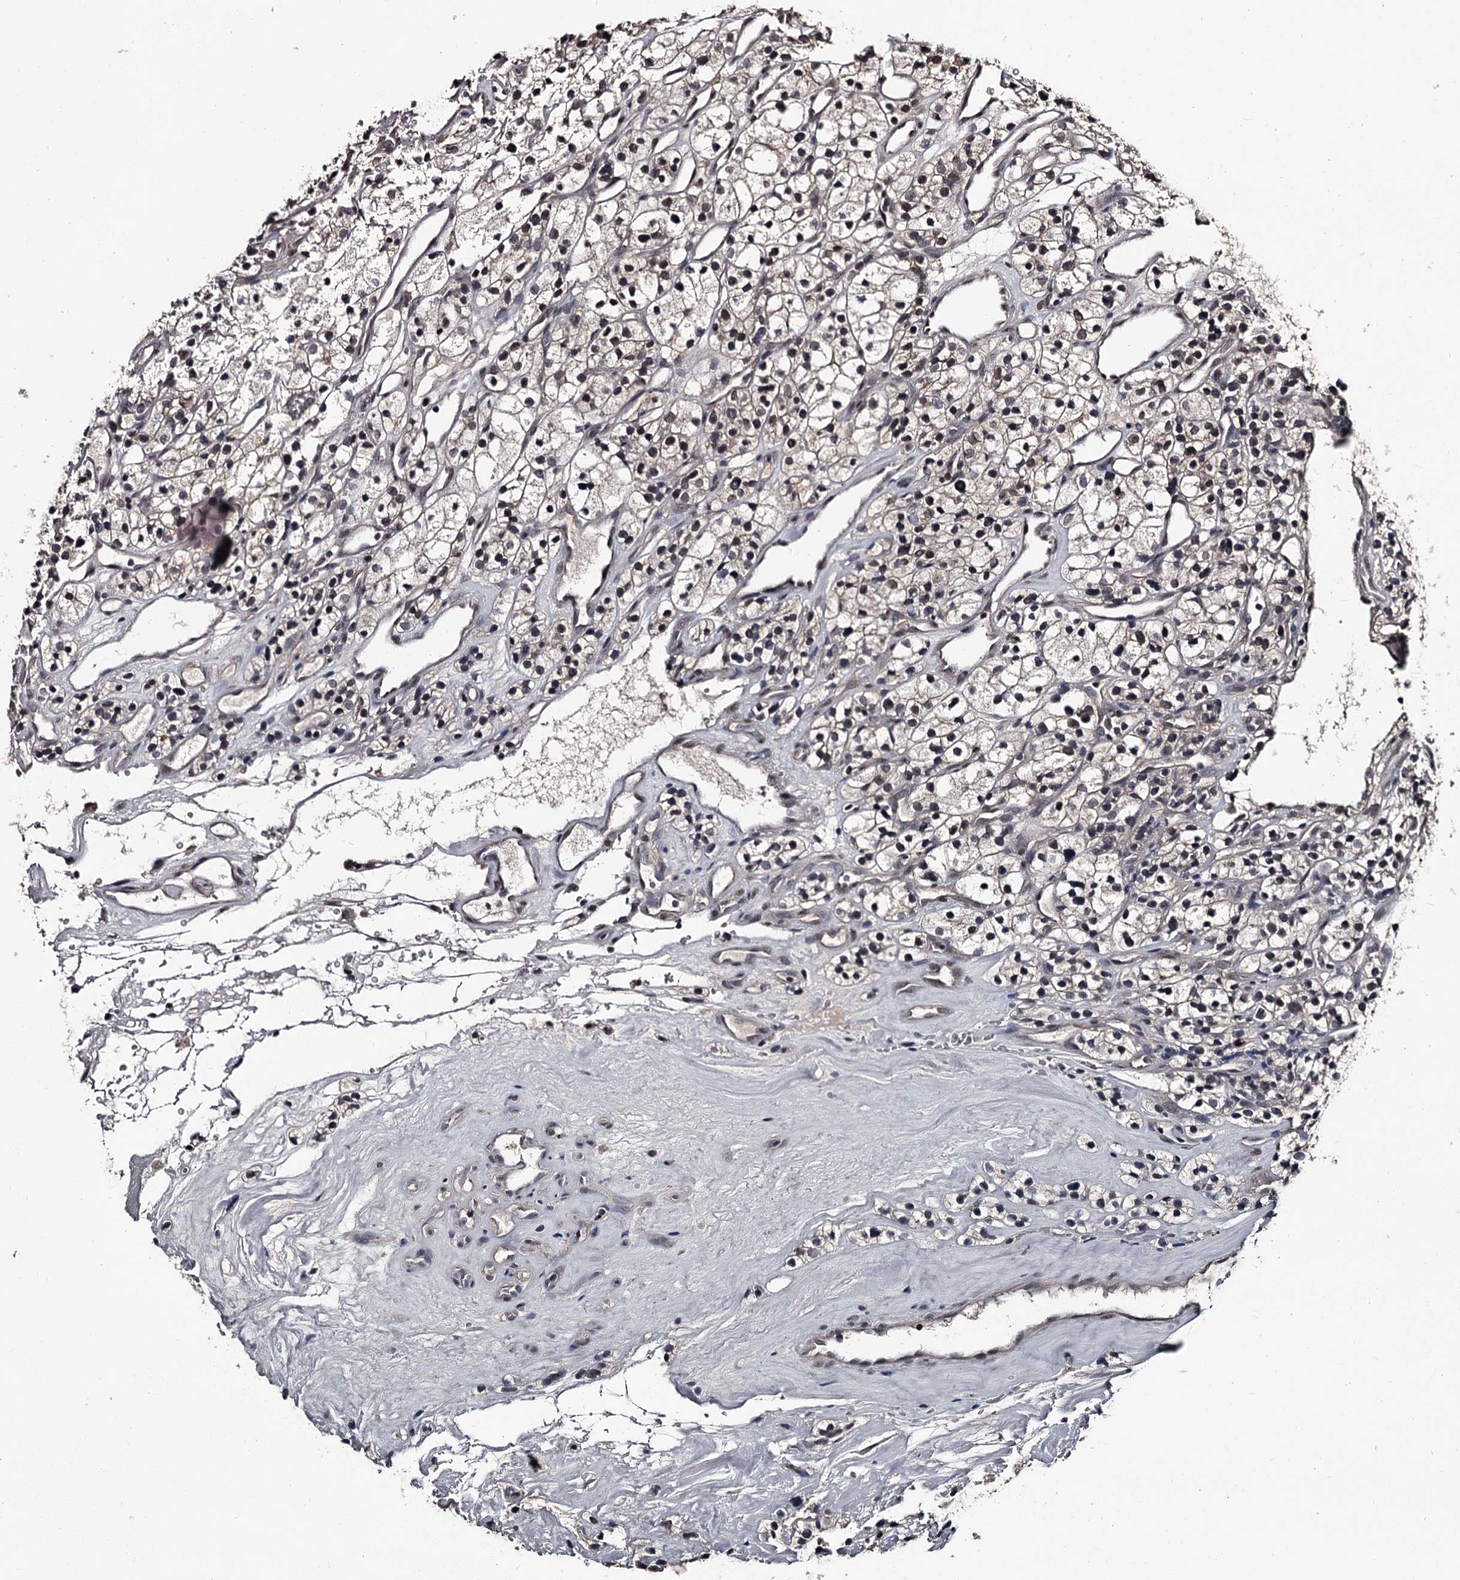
{"staining": {"intensity": "negative", "quantity": "none", "location": "none"}, "tissue": "renal cancer", "cell_type": "Tumor cells", "image_type": "cancer", "snomed": [{"axis": "morphology", "description": "Adenocarcinoma, NOS"}, {"axis": "topography", "description": "Kidney"}], "caption": "Photomicrograph shows no significant protein positivity in tumor cells of renal adenocarcinoma.", "gene": "PRPF40B", "patient": {"sex": "female", "age": 57}}